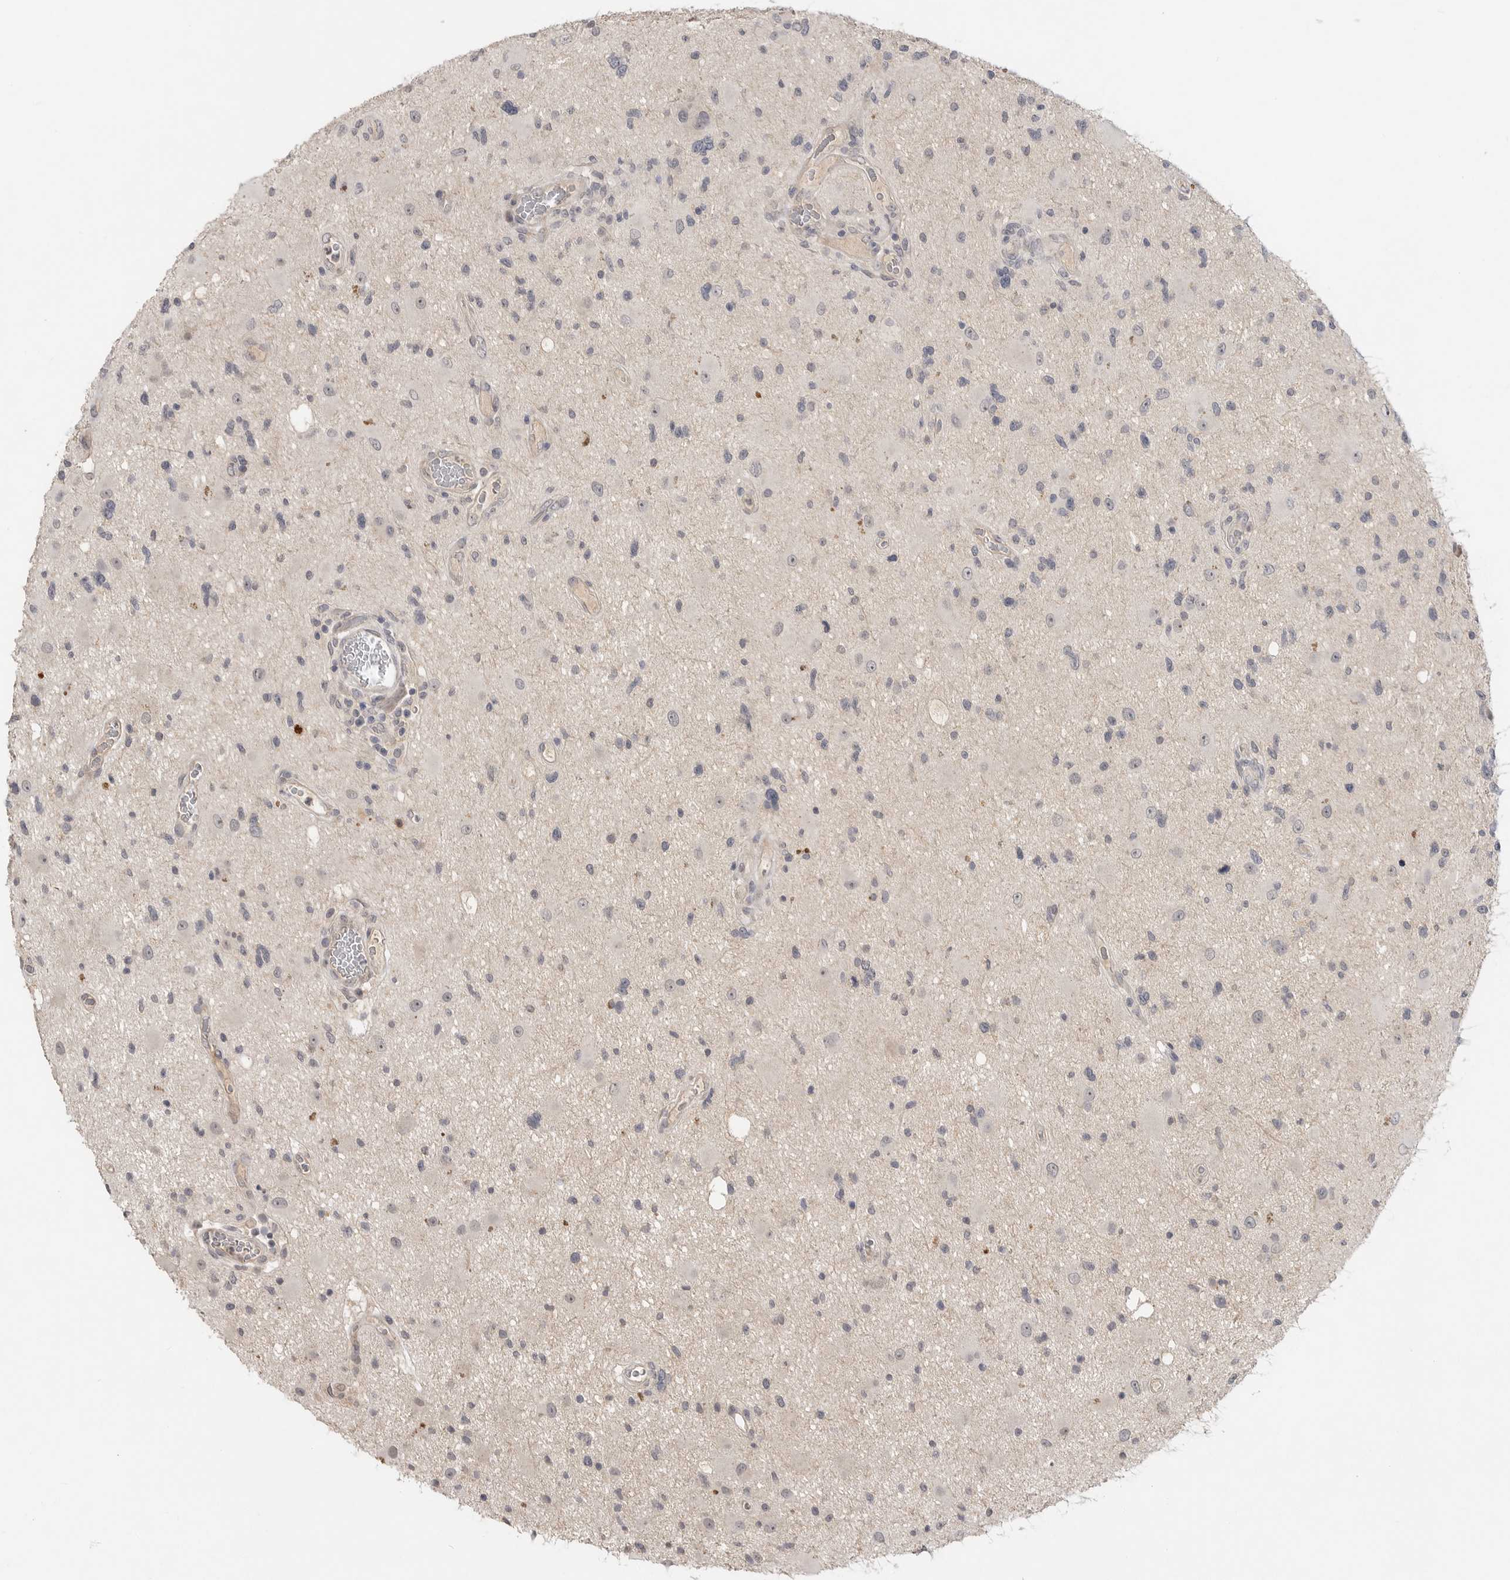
{"staining": {"intensity": "negative", "quantity": "none", "location": "none"}, "tissue": "glioma", "cell_type": "Tumor cells", "image_type": "cancer", "snomed": [{"axis": "morphology", "description": "Glioma, malignant, High grade"}, {"axis": "topography", "description": "Brain"}], "caption": "An immunohistochemistry histopathology image of high-grade glioma (malignant) is shown. There is no staining in tumor cells of high-grade glioma (malignant).", "gene": "ITGAD", "patient": {"sex": "male", "age": 33}}